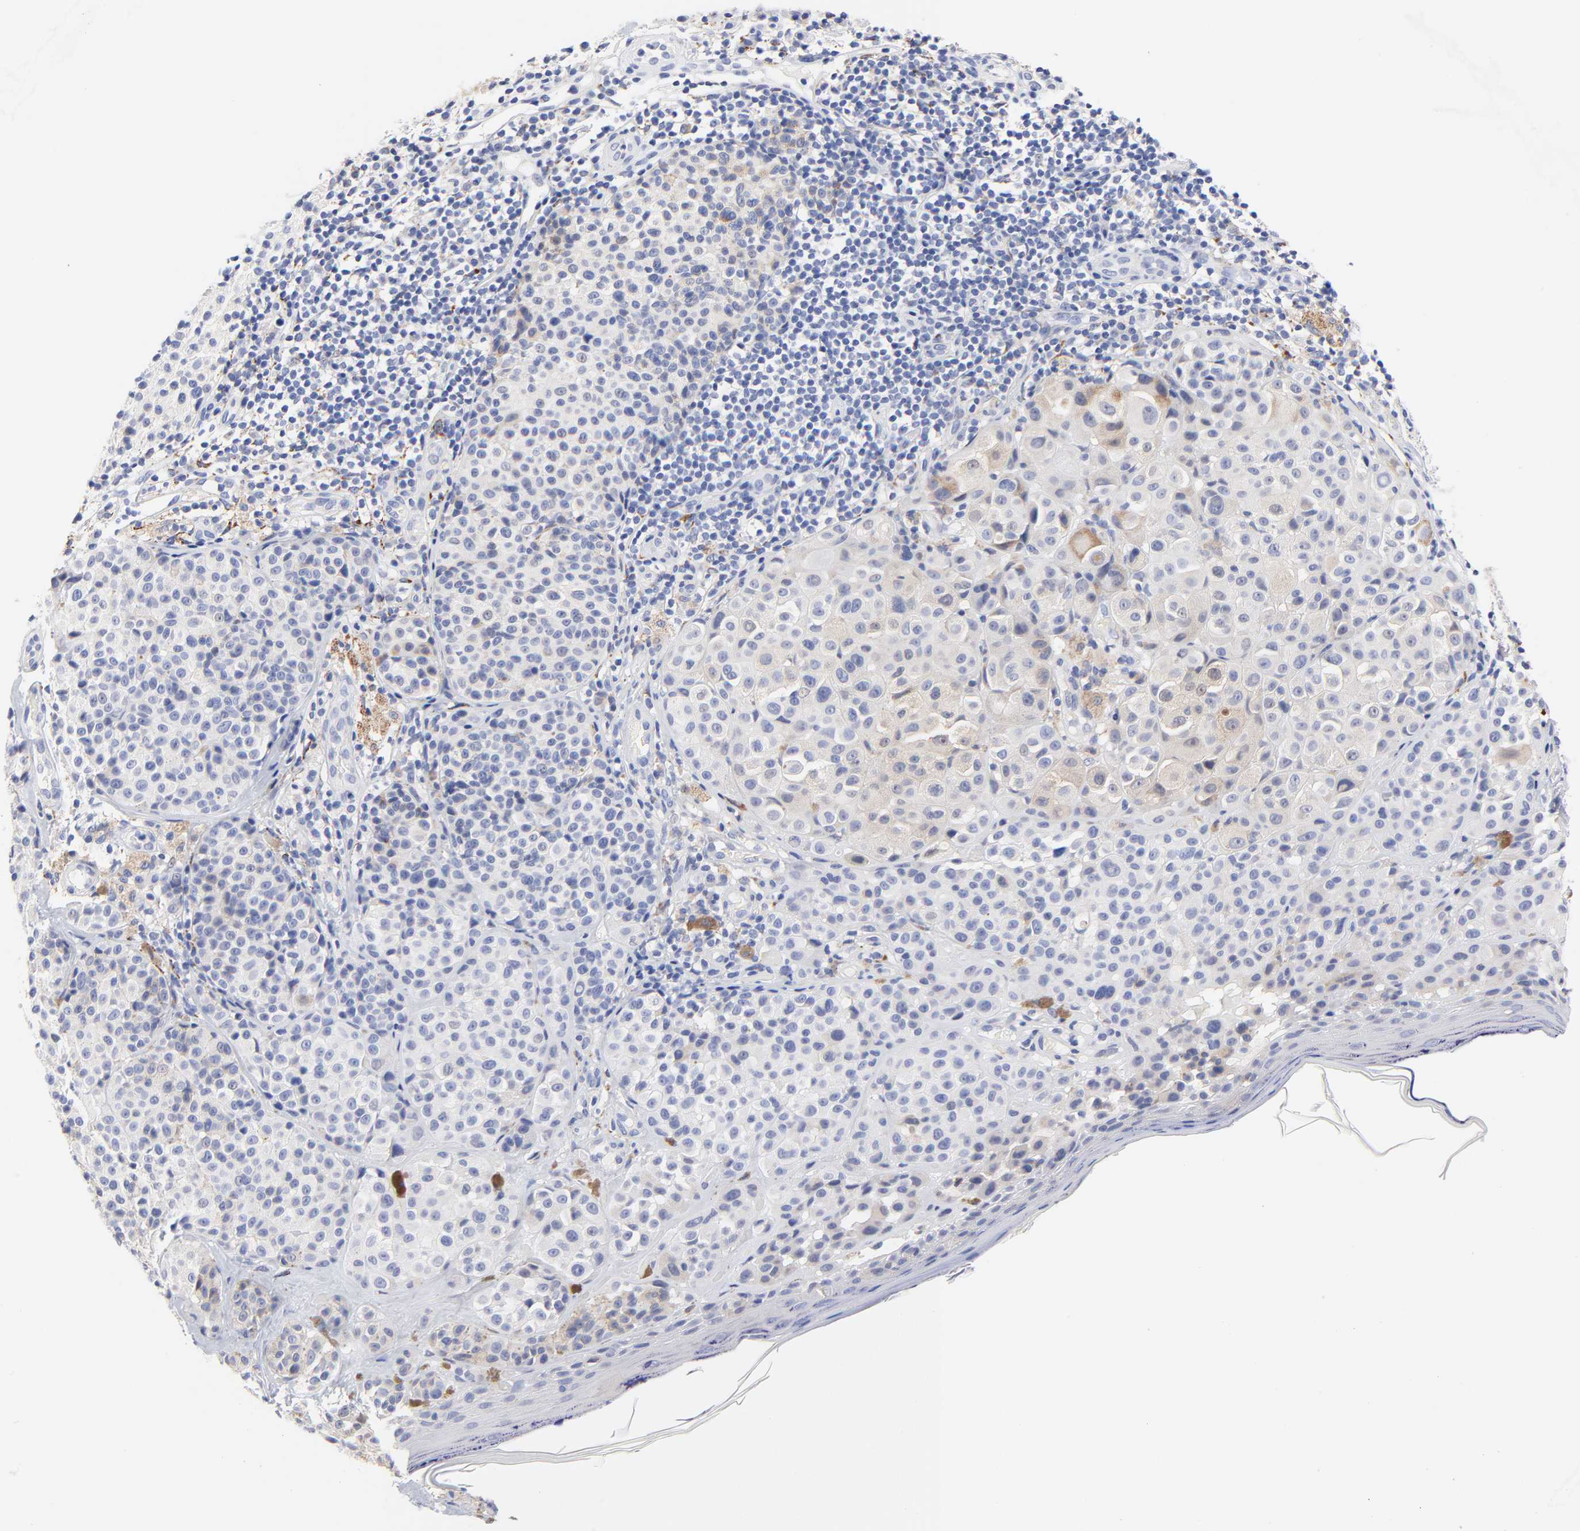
{"staining": {"intensity": "weak", "quantity": "<25%", "location": "cytoplasmic/membranous"}, "tissue": "melanoma", "cell_type": "Tumor cells", "image_type": "cancer", "snomed": [{"axis": "morphology", "description": "Malignant melanoma, NOS"}, {"axis": "topography", "description": "Skin"}], "caption": "Melanoma was stained to show a protein in brown. There is no significant expression in tumor cells.", "gene": "FBXO10", "patient": {"sex": "female", "age": 75}}